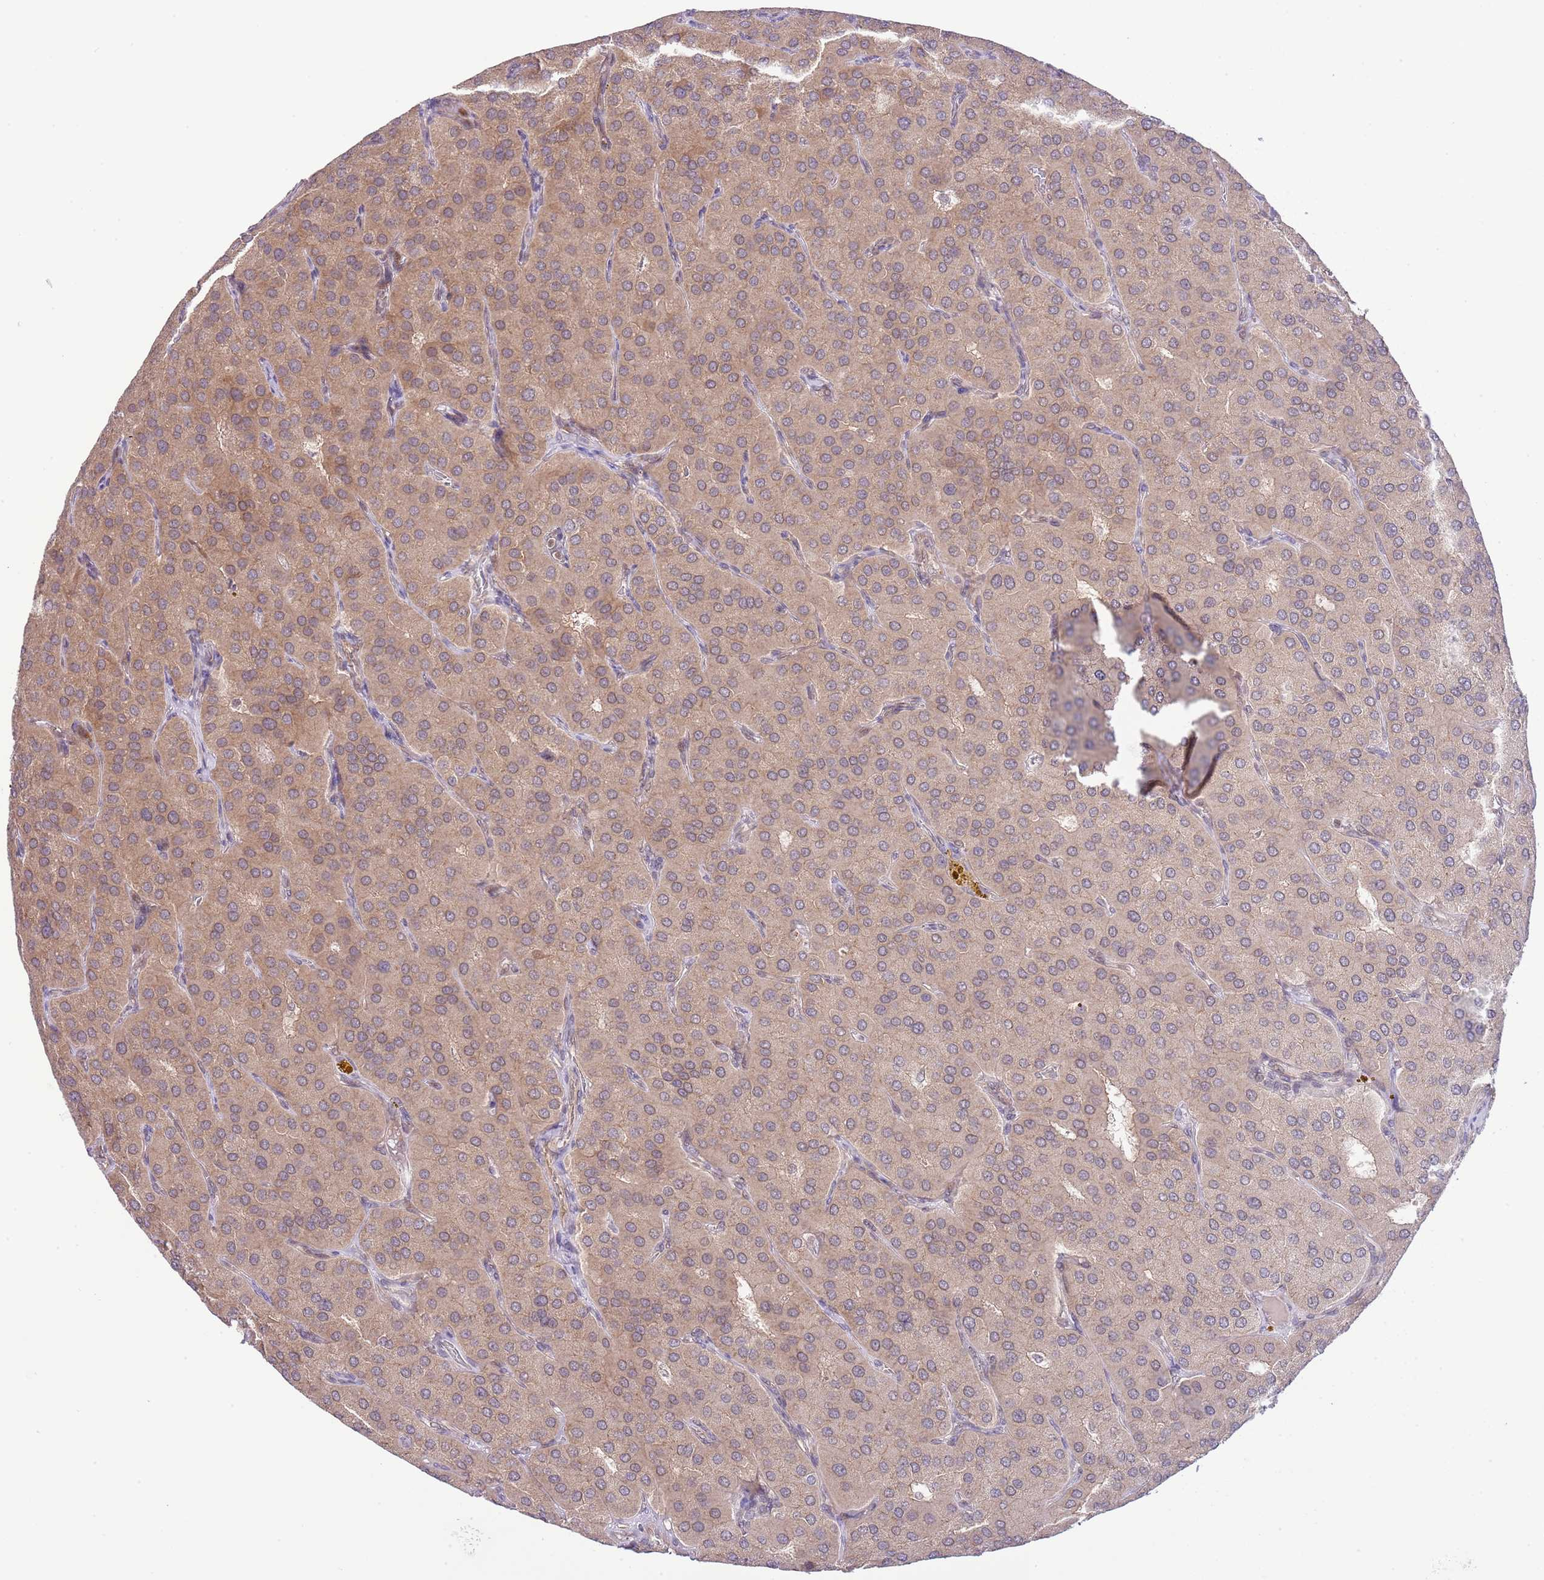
{"staining": {"intensity": "weak", "quantity": ">75%", "location": "cytoplasmic/membranous"}, "tissue": "parathyroid gland", "cell_type": "Glandular cells", "image_type": "normal", "snomed": [{"axis": "morphology", "description": "Normal tissue, NOS"}, {"axis": "morphology", "description": "Adenoma, NOS"}, {"axis": "topography", "description": "Parathyroid gland"}], "caption": "Immunohistochemical staining of normal parathyroid gland demonstrates weak cytoplasmic/membranous protein positivity in approximately >75% of glandular cells. Nuclei are stained in blue.", "gene": "CHD1", "patient": {"sex": "female", "age": 86}}